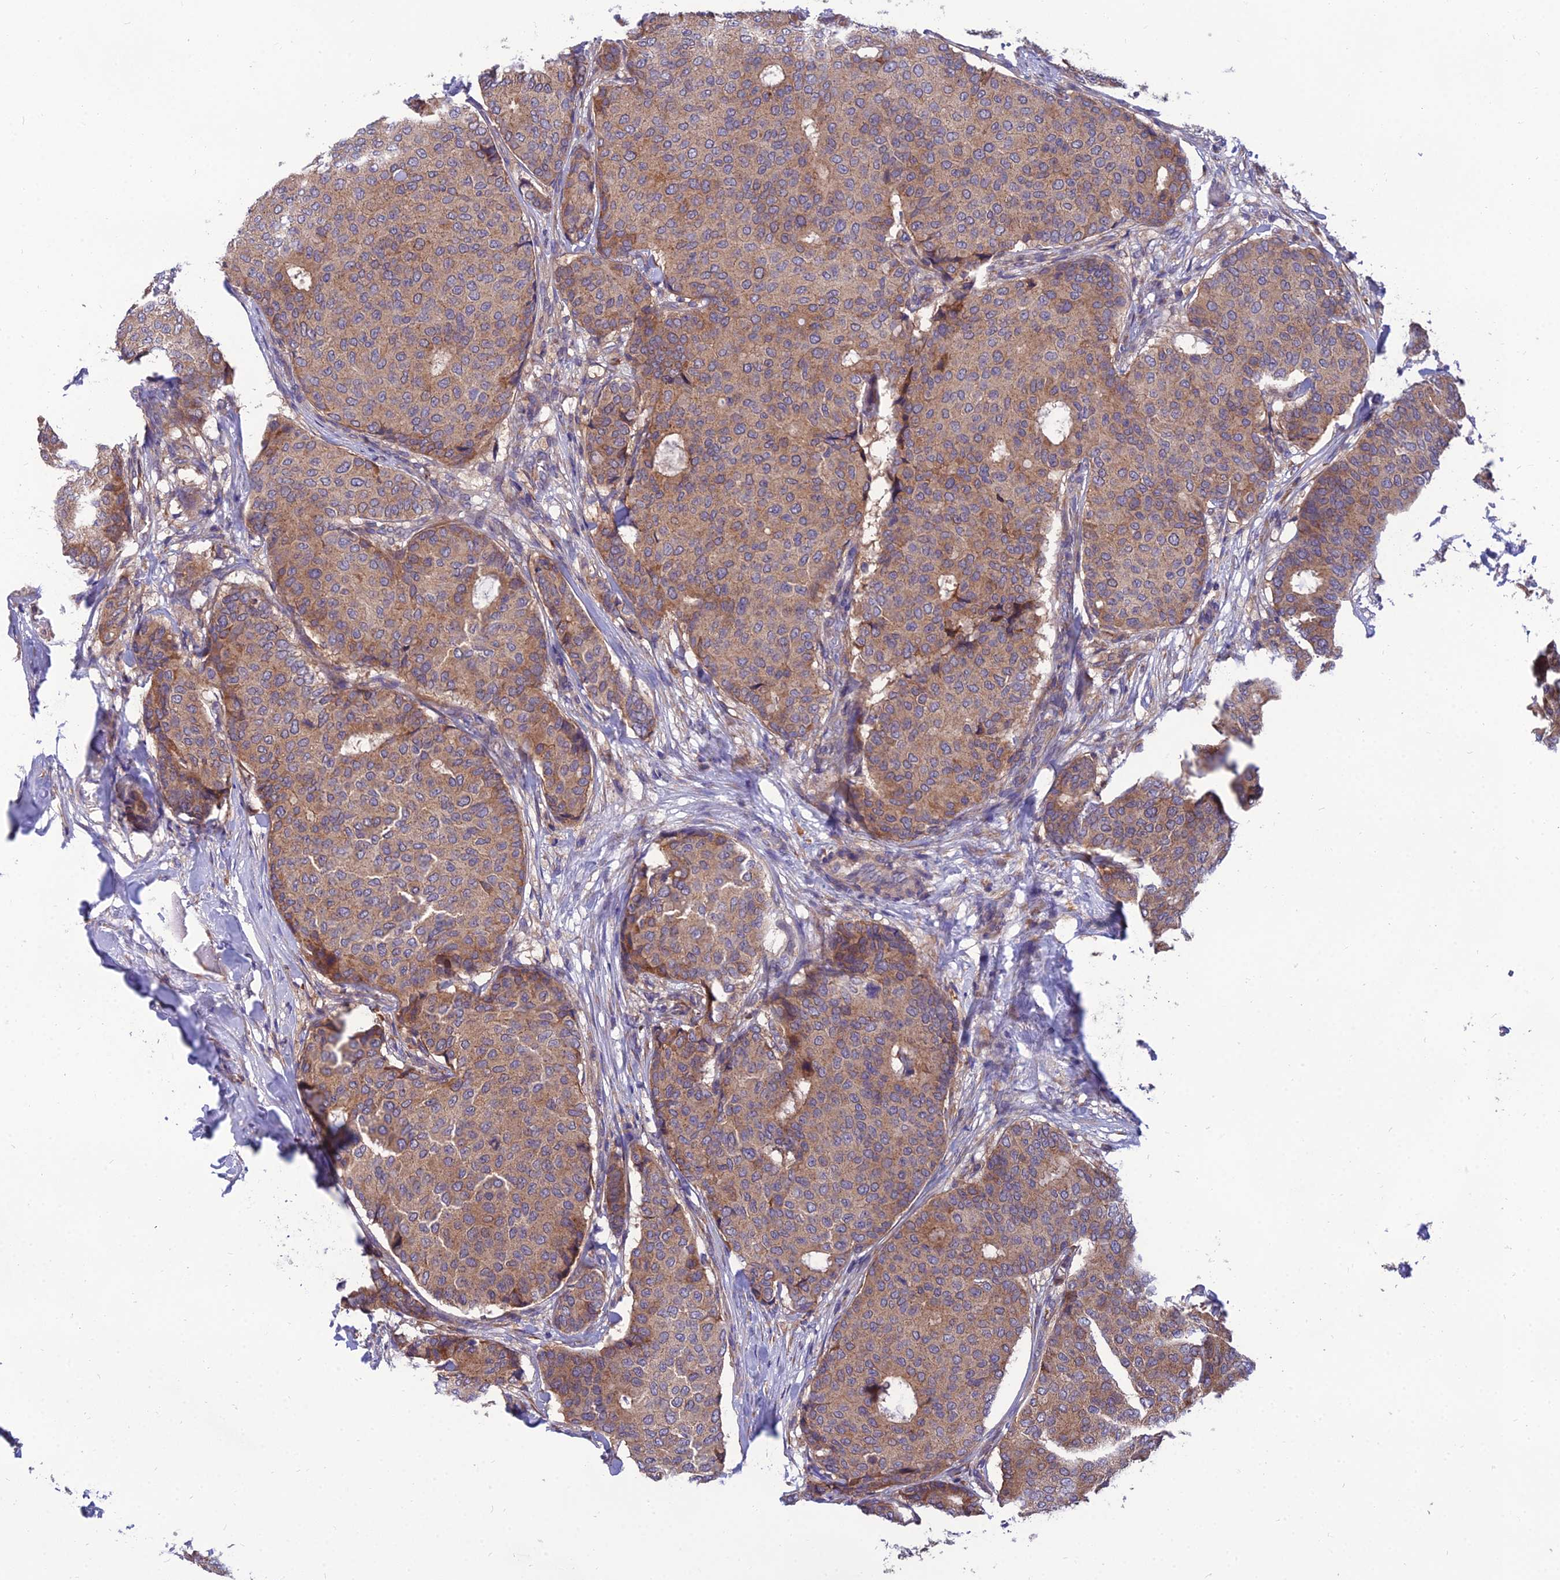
{"staining": {"intensity": "moderate", "quantity": ">75%", "location": "cytoplasmic/membranous"}, "tissue": "breast cancer", "cell_type": "Tumor cells", "image_type": "cancer", "snomed": [{"axis": "morphology", "description": "Duct carcinoma"}, {"axis": "topography", "description": "Breast"}], "caption": "A high-resolution image shows immunohistochemistry (IHC) staining of breast cancer (infiltrating ductal carcinoma), which displays moderate cytoplasmic/membranous staining in approximately >75% of tumor cells. Nuclei are stained in blue.", "gene": "UMAD1", "patient": {"sex": "female", "age": 75}}